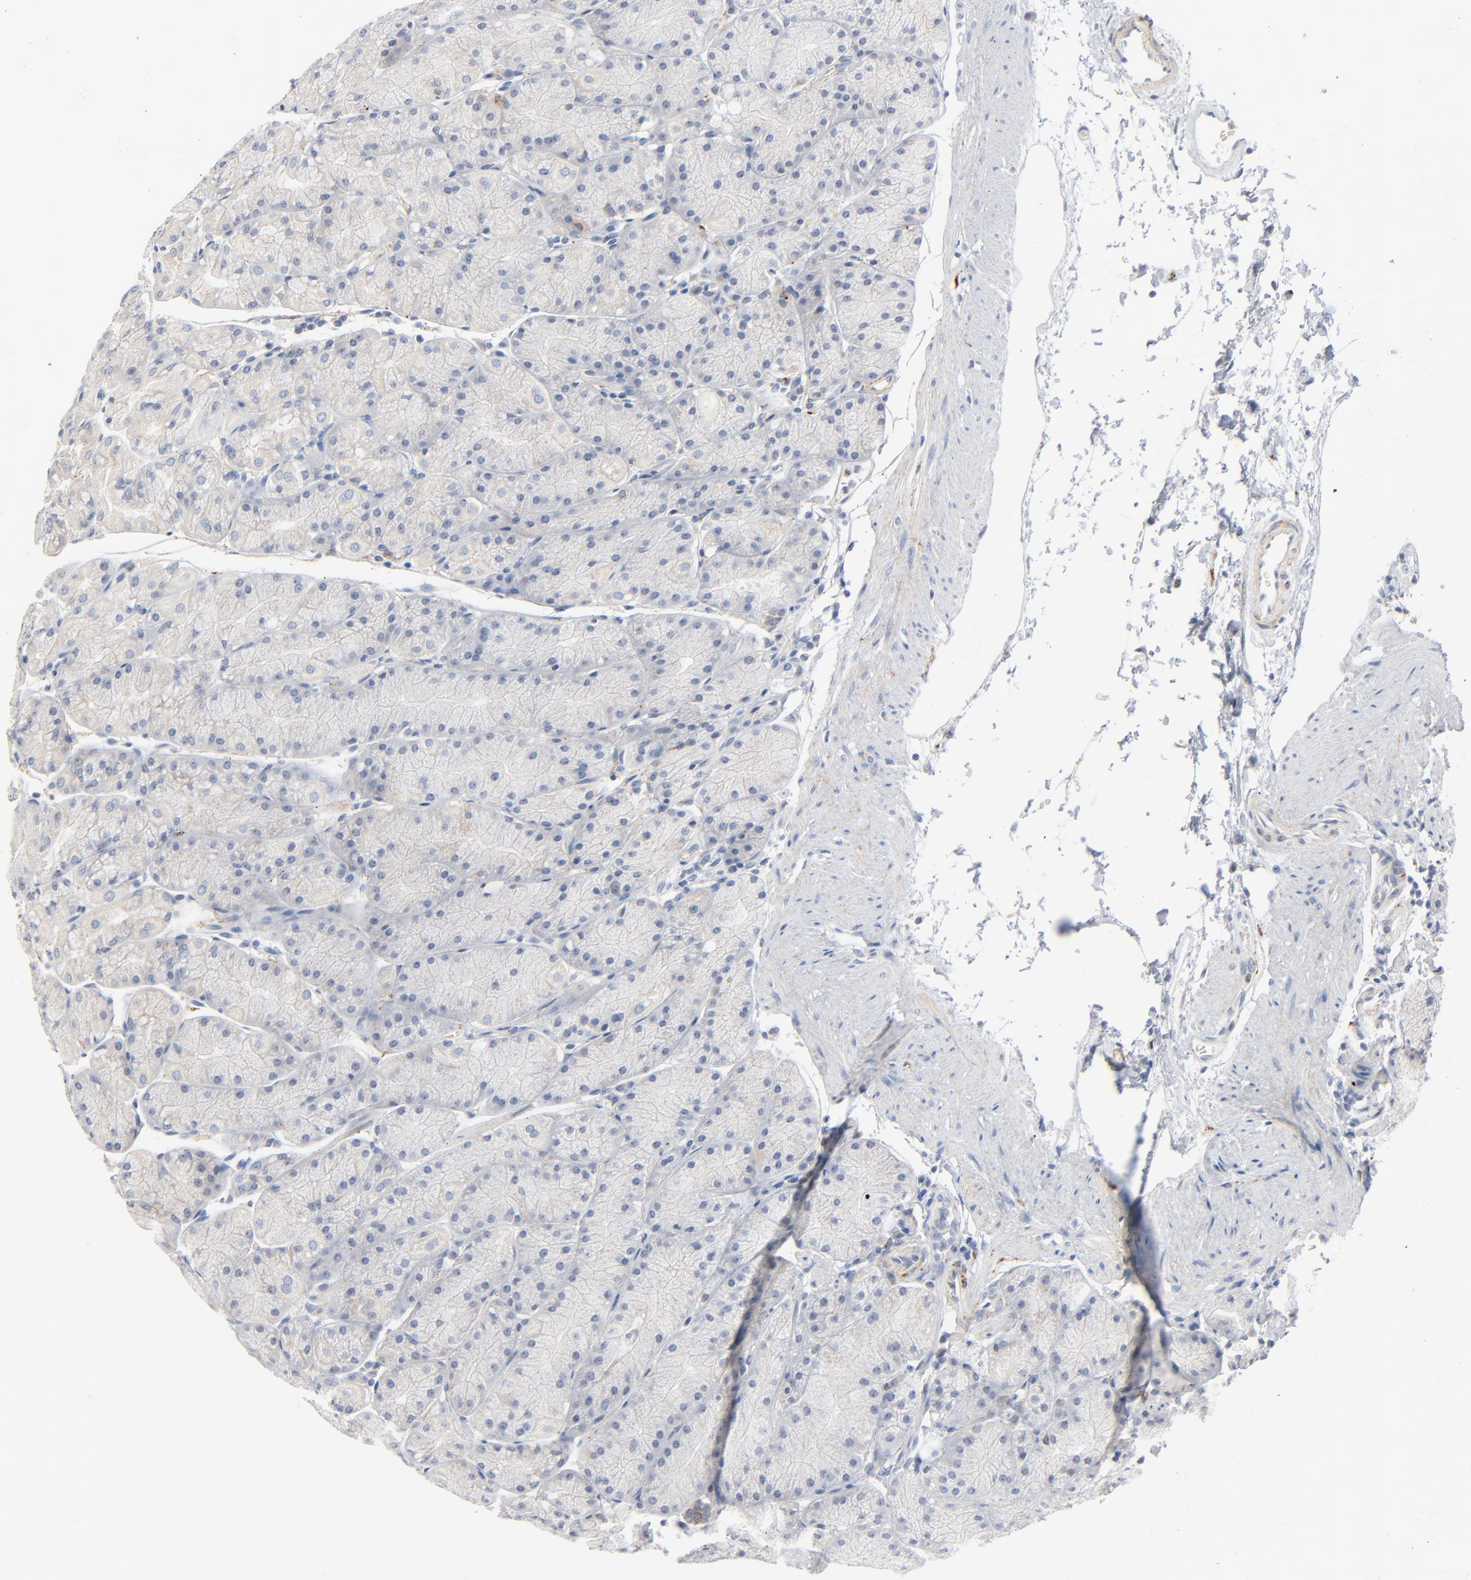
{"staining": {"intensity": "negative", "quantity": "none", "location": "none"}, "tissue": "stomach", "cell_type": "Glandular cells", "image_type": "normal", "snomed": [{"axis": "morphology", "description": "Normal tissue, NOS"}, {"axis": "topography", "description": "Stomach, upper"}, {"axis": "topography", "description": "Stomach"}], "caption": "This is an immunohistochemistry (IHC) histopathology image of benign stomach. There is no staining in glandular cells.", "gene": "IFT43", "patient": {"sex": "male", "age": 76}}